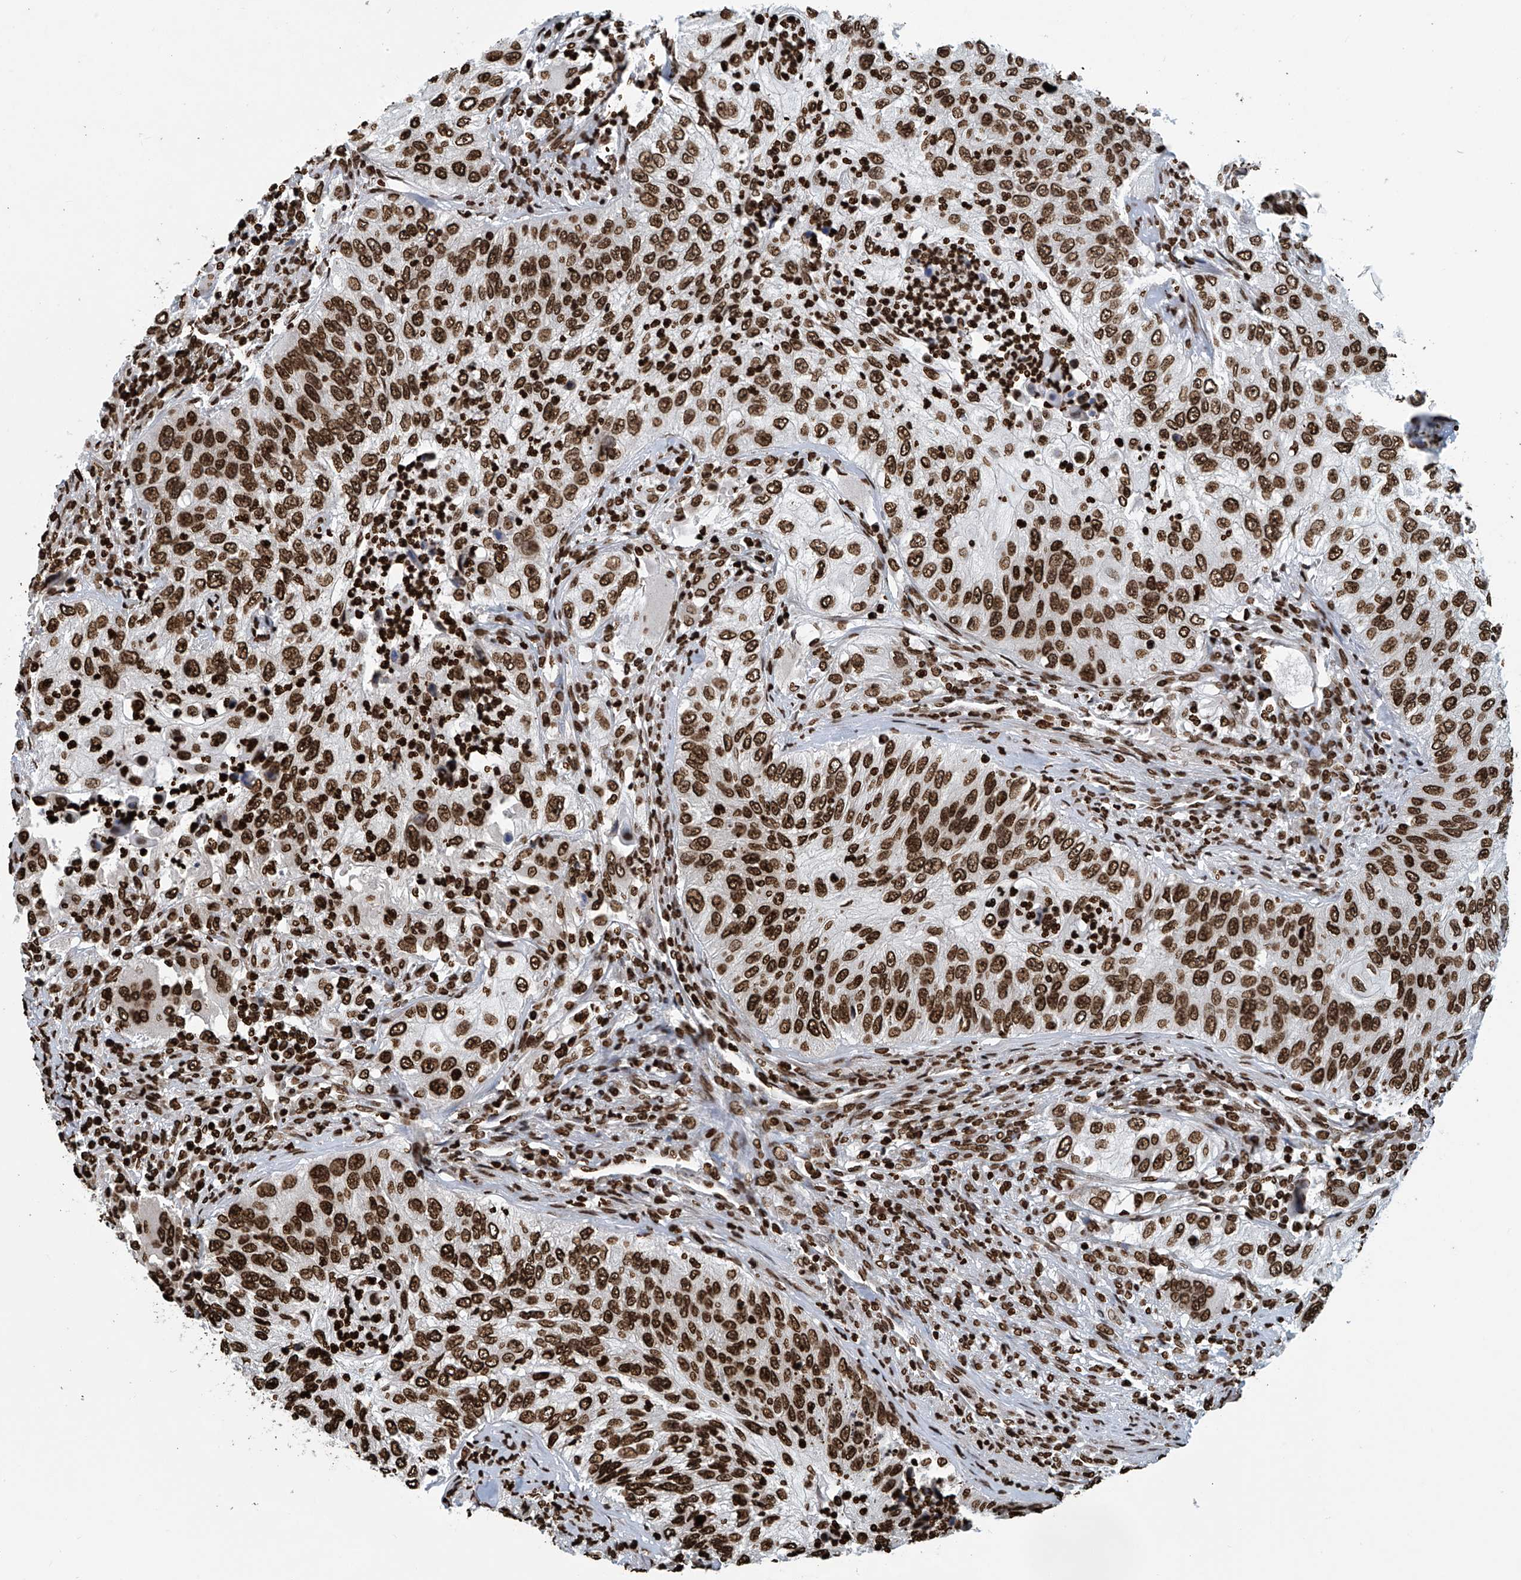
{"staining": {"intensity": "strong", "quantity": ">75%", "location": "nuclear"}, "tissue": "urothelial cancer", "cell_type": "Tumor cells", "image_type": "cancer", "snomed": [{"axis": "morphology", "description": "Urothelial carcinoma, High grade"}, {"axis": "topography", "description": "Urinary bladder"}], "caption": "Immunohistochemical staining of human high-grade urothelial carcinoma demonstrates strong nuclear protein staining in about >75% of tumor cells.", "gene": "DPPA2", "patient": {"sex": "female", "age": 60}}